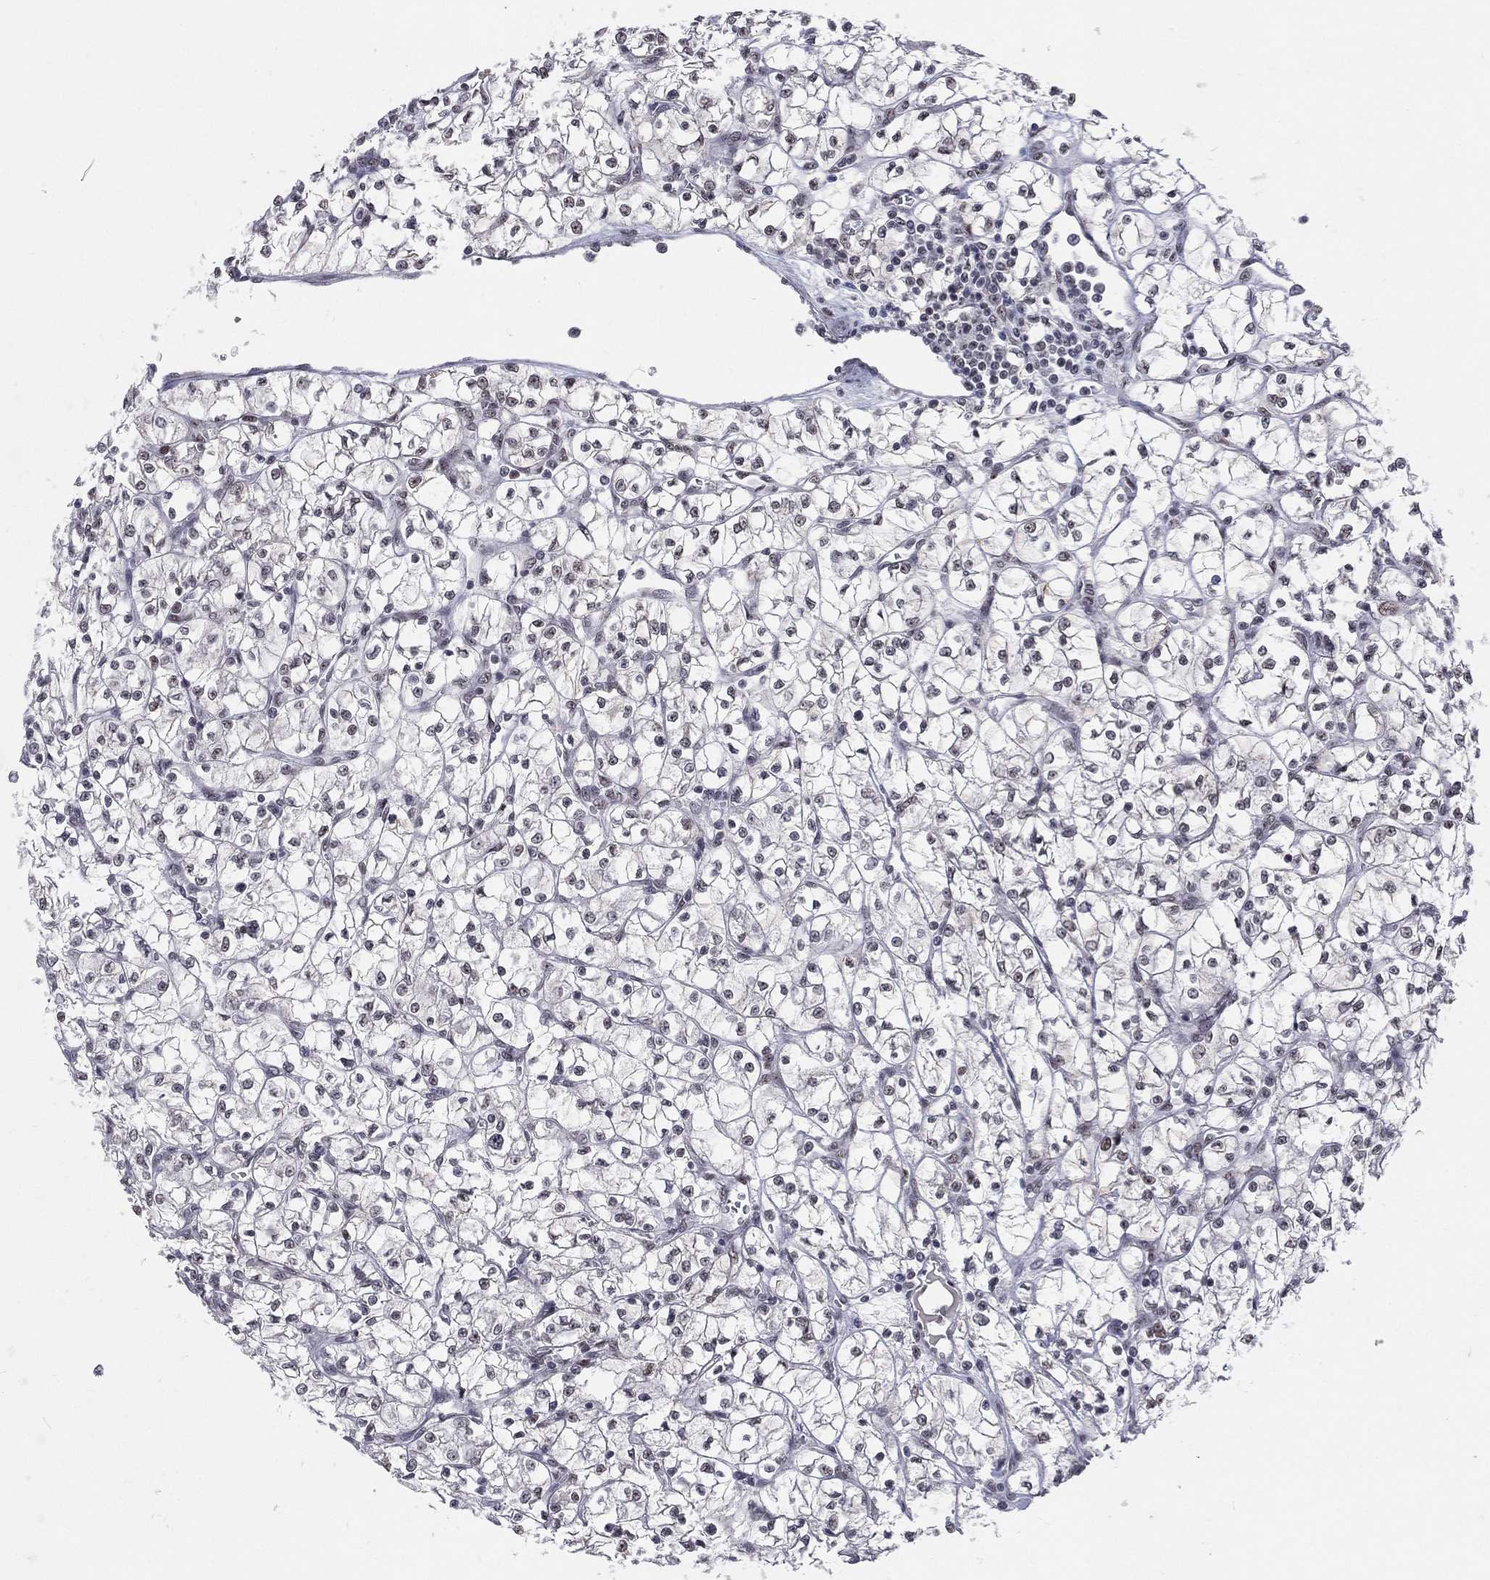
{"staining": {"intensity": "negative", "quantity": "none", "location": "none"}, "tissue": "renal cancer", "cell_type": "Tumor cells", "image_type": "cancer", "snomed": [{"axis": "morphology", "description": "Adenocarcinoma, NOS"}, {"axis": "topography", "description": "Kidney"}], "caption": "The IHC micrograph has no significant positivity in tumor cells of adenocarcinoma (renal) tissue.", "gene": "CDK7", "patient": {"sex": "female", "age": 64}}